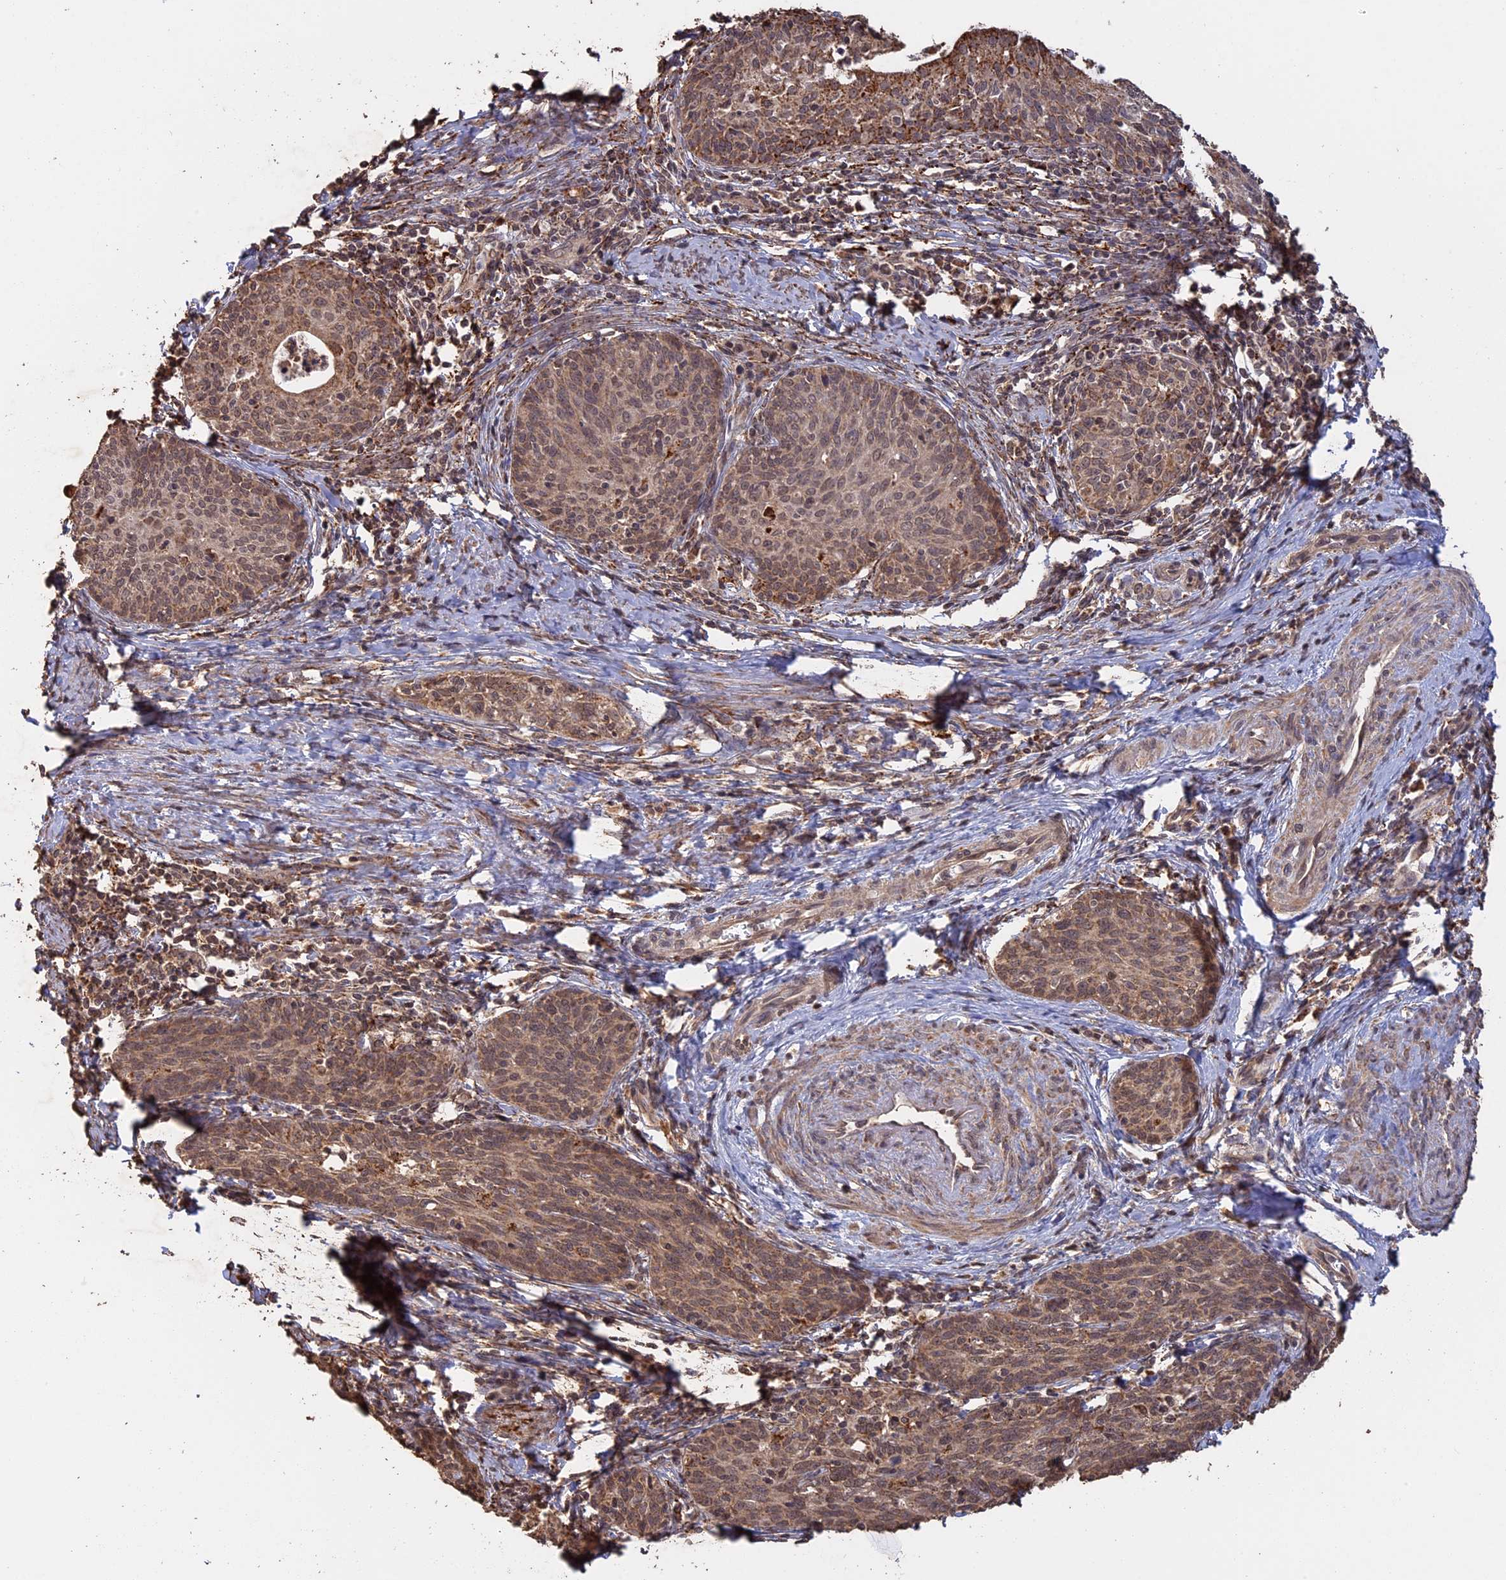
{"staining": {"intensity": "moderate", "quantity": ">75%", "location": "cytoplasmic/membranous,nuclear"}, "tissue": "cervical cancer", "cell_type": "Tumor cells", "image_type": "cancer", "snomed": [{"axis": "morphology", "description": "Squamous cell carcinoma, NOS"}, {"axis": "topography", "description": "Cervix"}], "caption": "Cervical squamous cell carcinoma was stained to show a protein in brown. There is medium levels of moderate cytoplasmic/membranous and nuclear positivity in about >75% of tumor cells.", "gene": "FAM210B", "patient": {"sex": "female", "age": 52}}